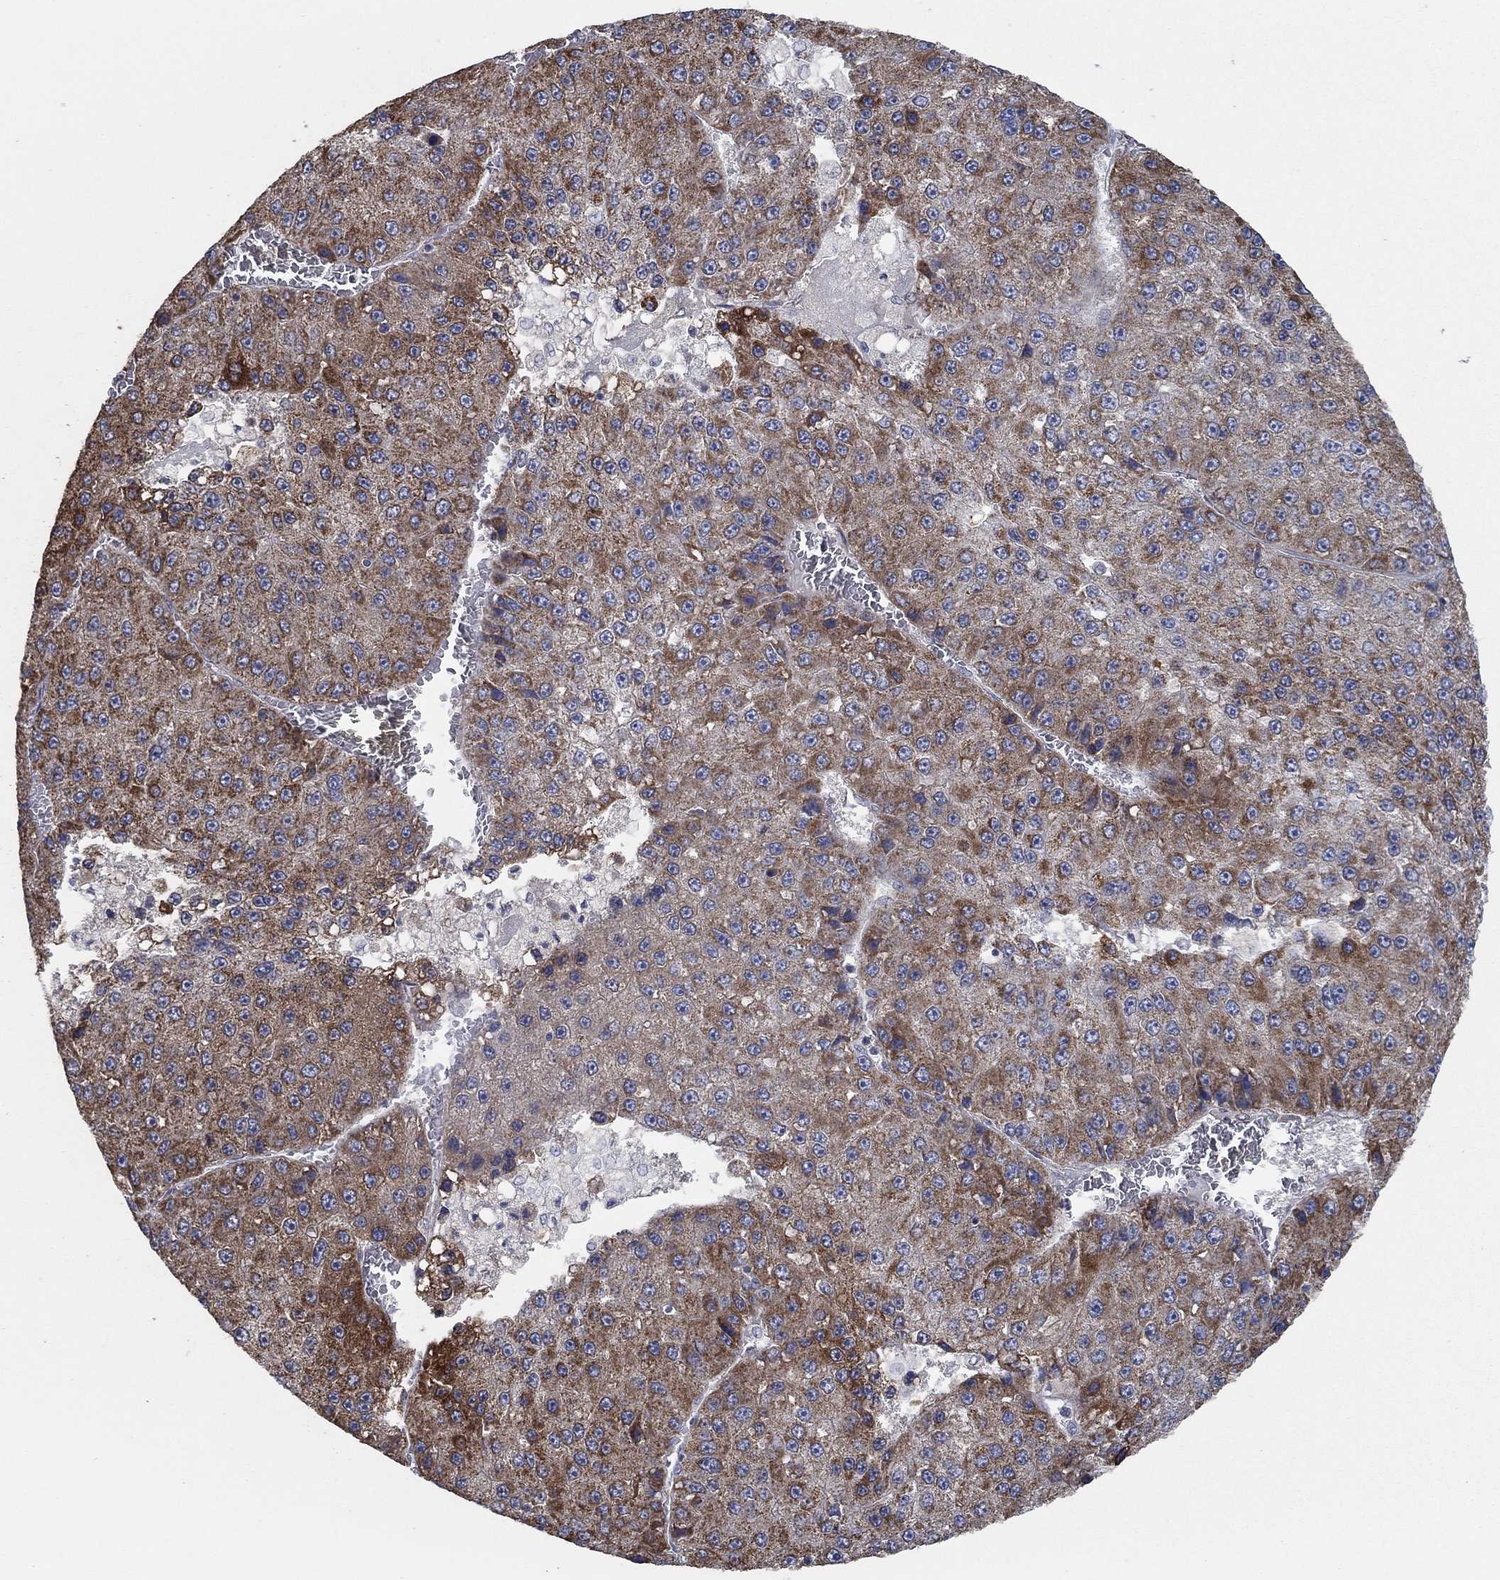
{"staining": {"intensity": "strong", "quantity": "25%-75%", "location": "cytoplasmic/membranous"}, "tissue": "liver cancer", "cell_type": "Tumor cells", "image_type": "cancer", "snomed": [{"axis": "morphology", "description": "Carcinoma, Hepatocellular, NOS"}, {"axis": "topography", "description": "Liver"}], "caption": "This histopathology image reveals IHC staining of liver hepatocellular carcinoma, with high strong cytoplasmic/membranous expression in about 25%-75% of tumor cells.", "gene": "HID1", "patient": {"sex": "female", "age": 73}}